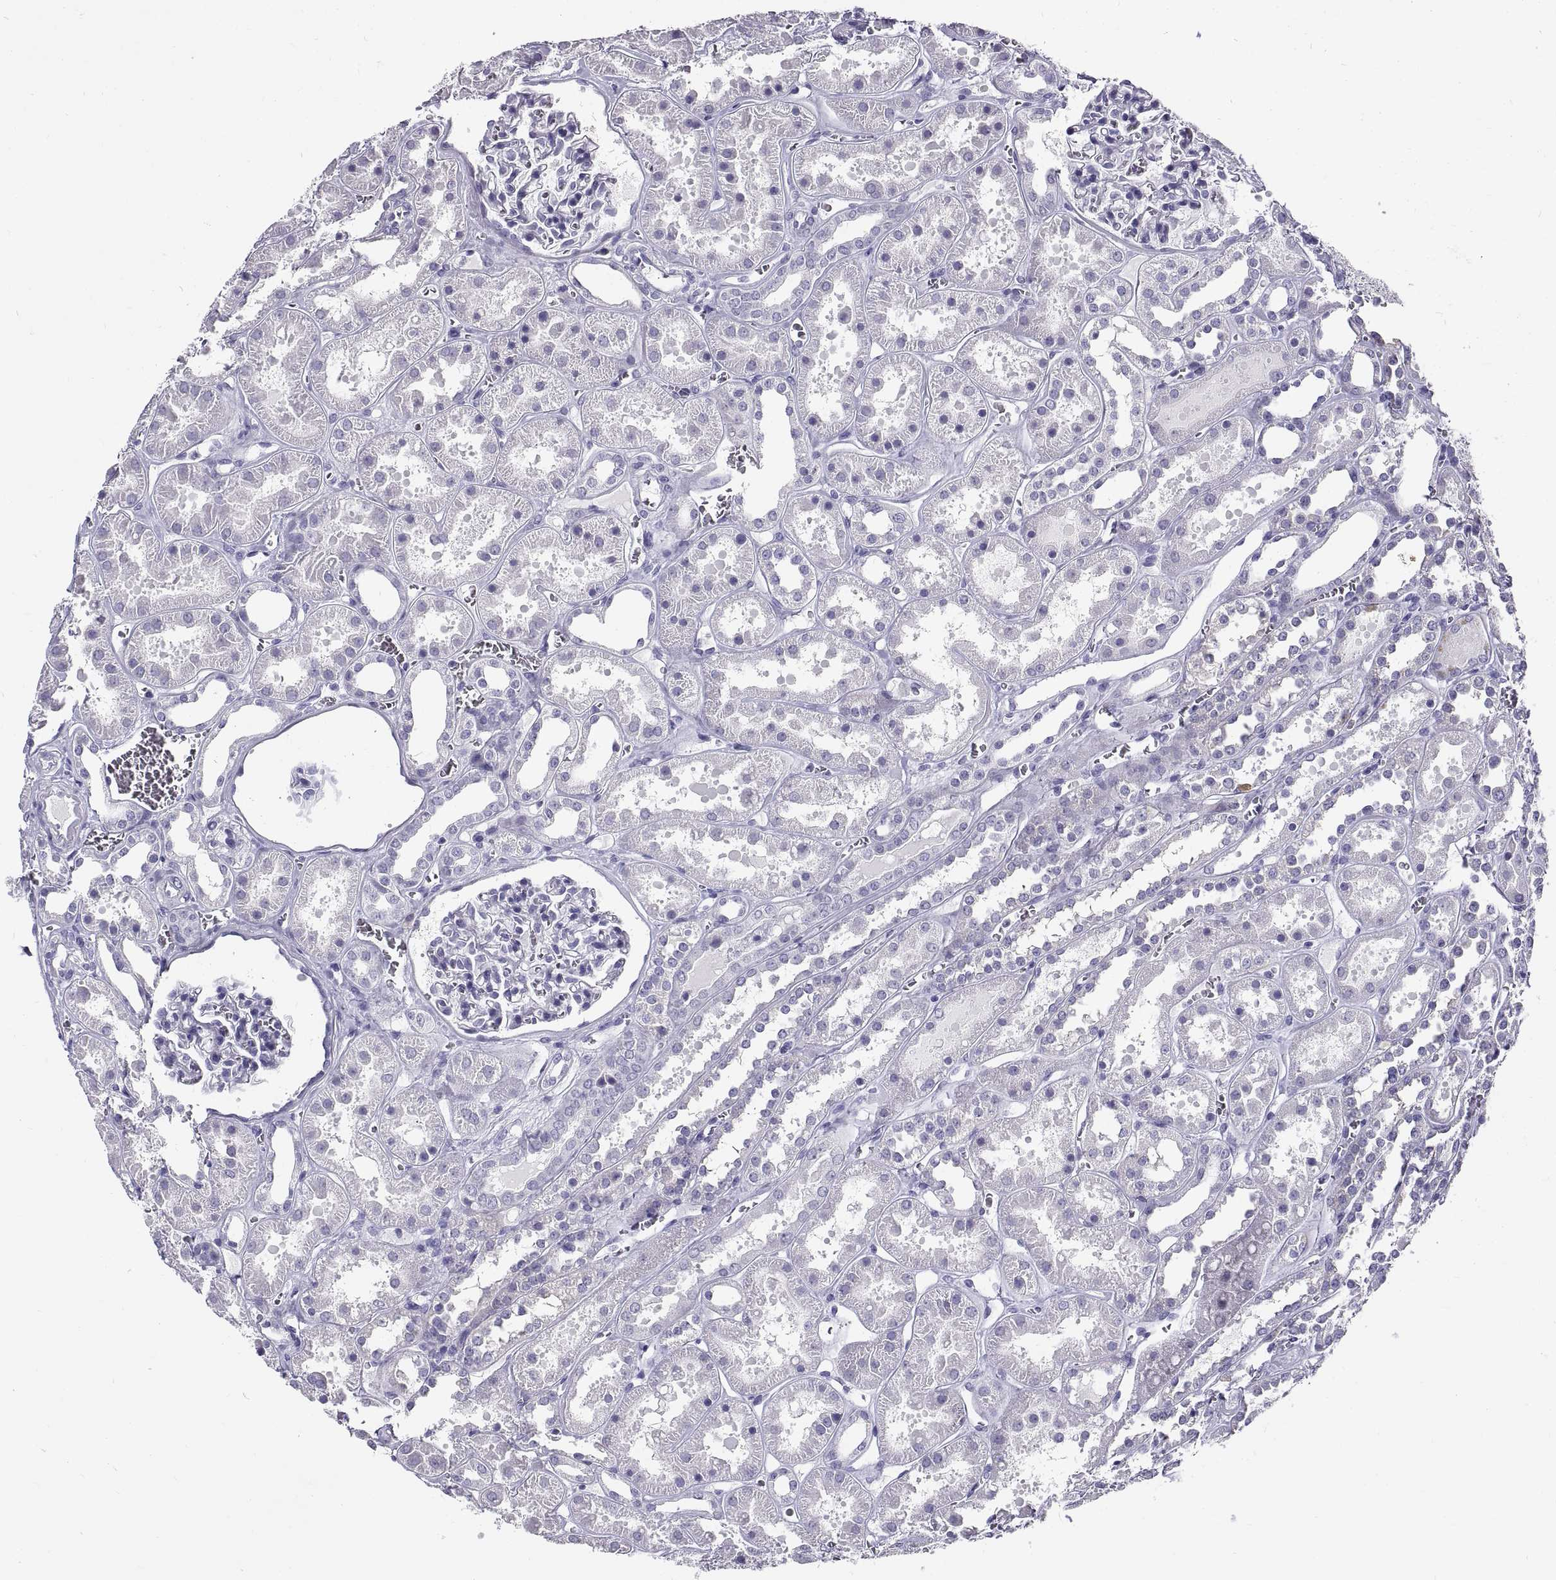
{"staining": {"intensity": "negative", "quantity": "none", "location": "none"}, "tissue": "kidney", "cell_type": "Cells in glomeruli", "image_type": "normal", "snomed": [{"axis": "morphology", "description": "Normal tissue, NOS"}, {"axis": "topography", "description": "Kidney"}], "caption": "Kidney stained for a protein using immunohistochemistry (IHC) reveals no positivity cells in glomeruli.", "gene": "GNG12", "patient": {"sex": "female", "age": 41}}